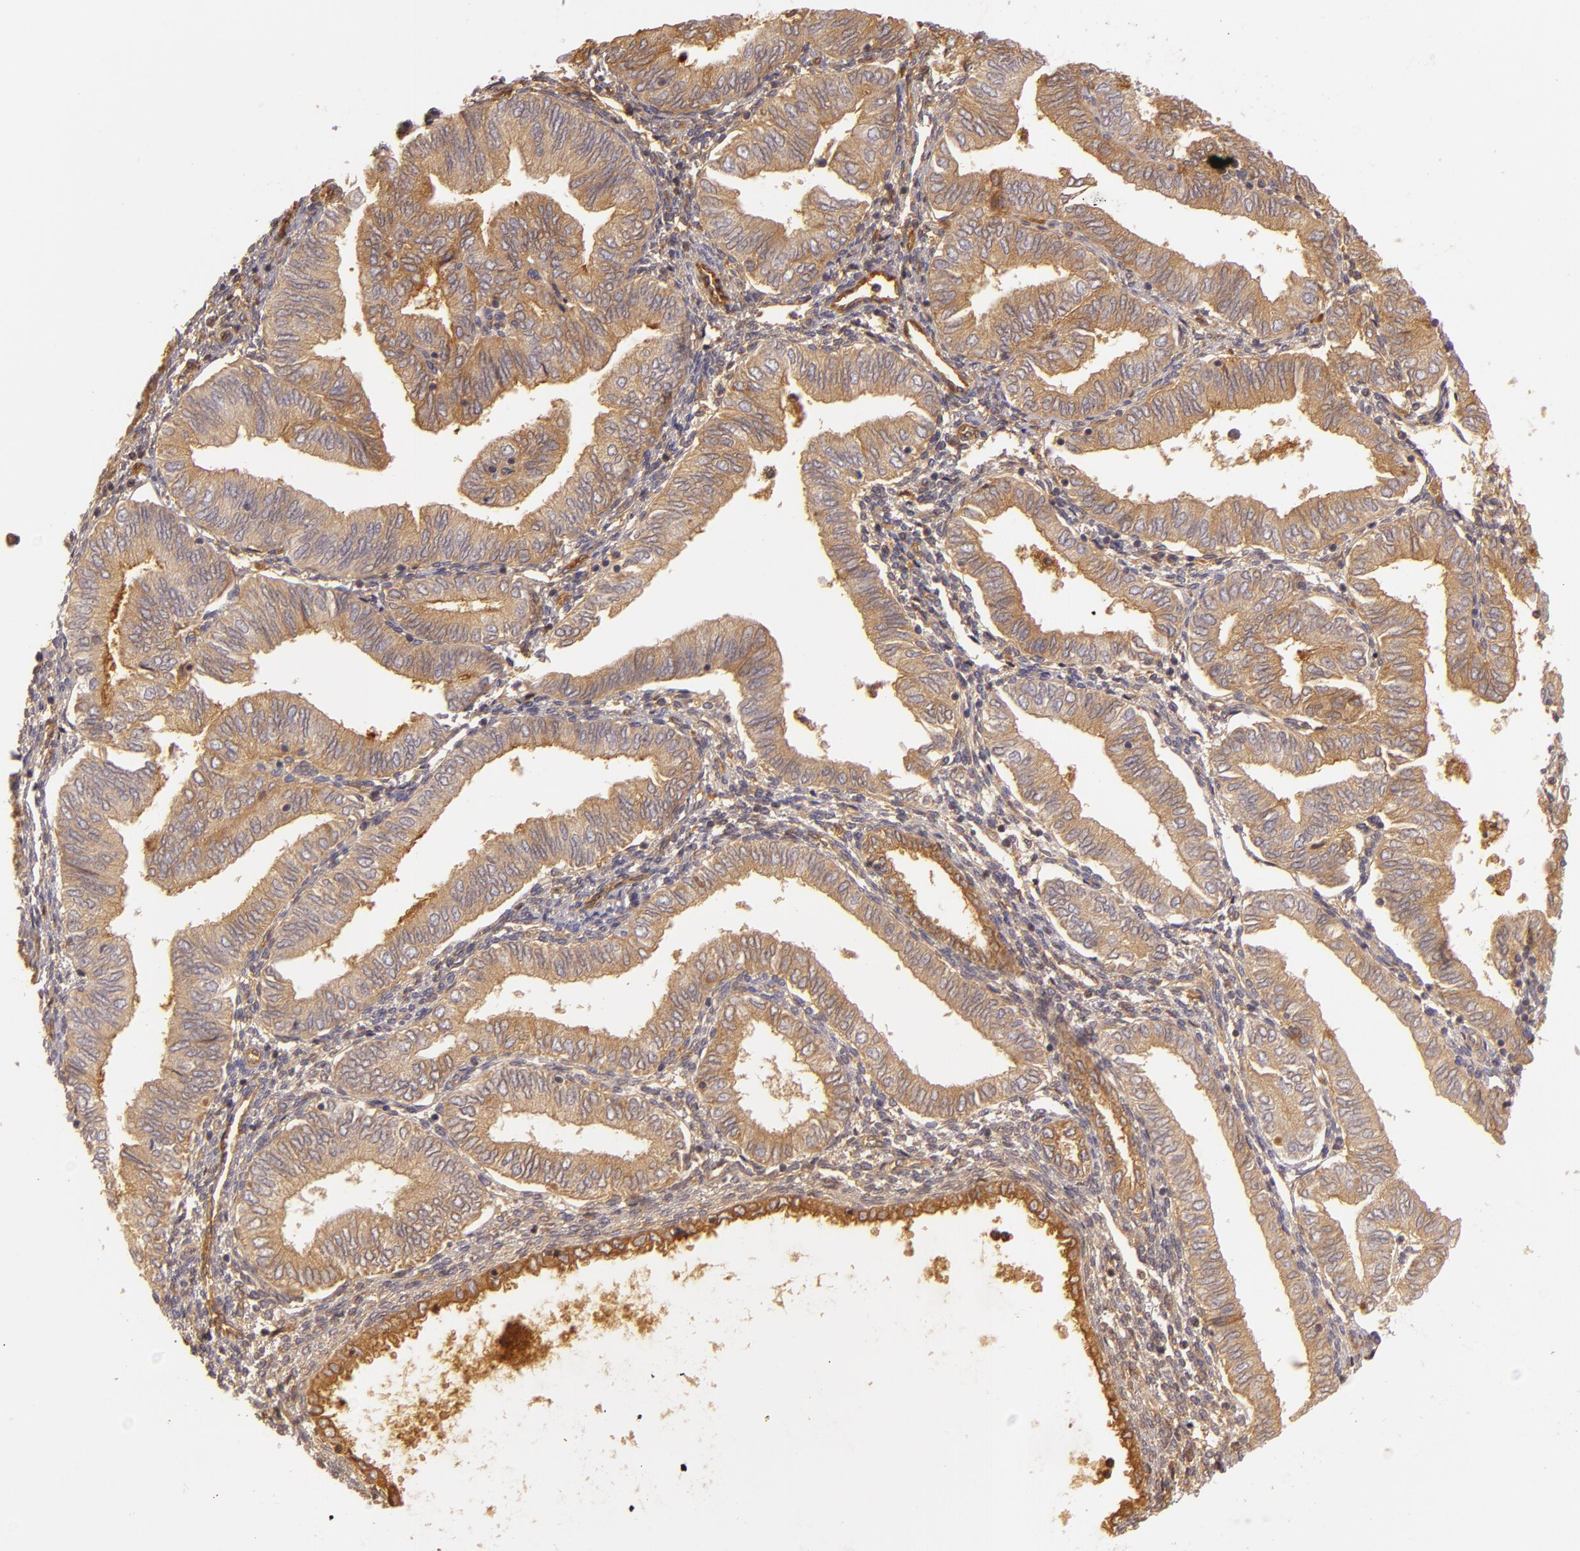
{"staining": {"intensity": "moderate", "quantity": ">75%", "location": "cytoplasmic/membranous"}, "tissue": "endometrial cancer", "cell_type": "Tumor cells", "image_type": "cancer", "snomed": [{"axis": "morphology", "description": "Adenocarcinoma, NOS"}, {"axis": "topography", "description": "Endometrium"}], "caption": "Immunohistochemical staining of adenocarcinoma (endometrial) exhibits moderate cytoplasmic/membranous protein positivity in about >75% of tumor cells.", "gene": "CD59", "patient": {"sex": "female", "age": 51}}